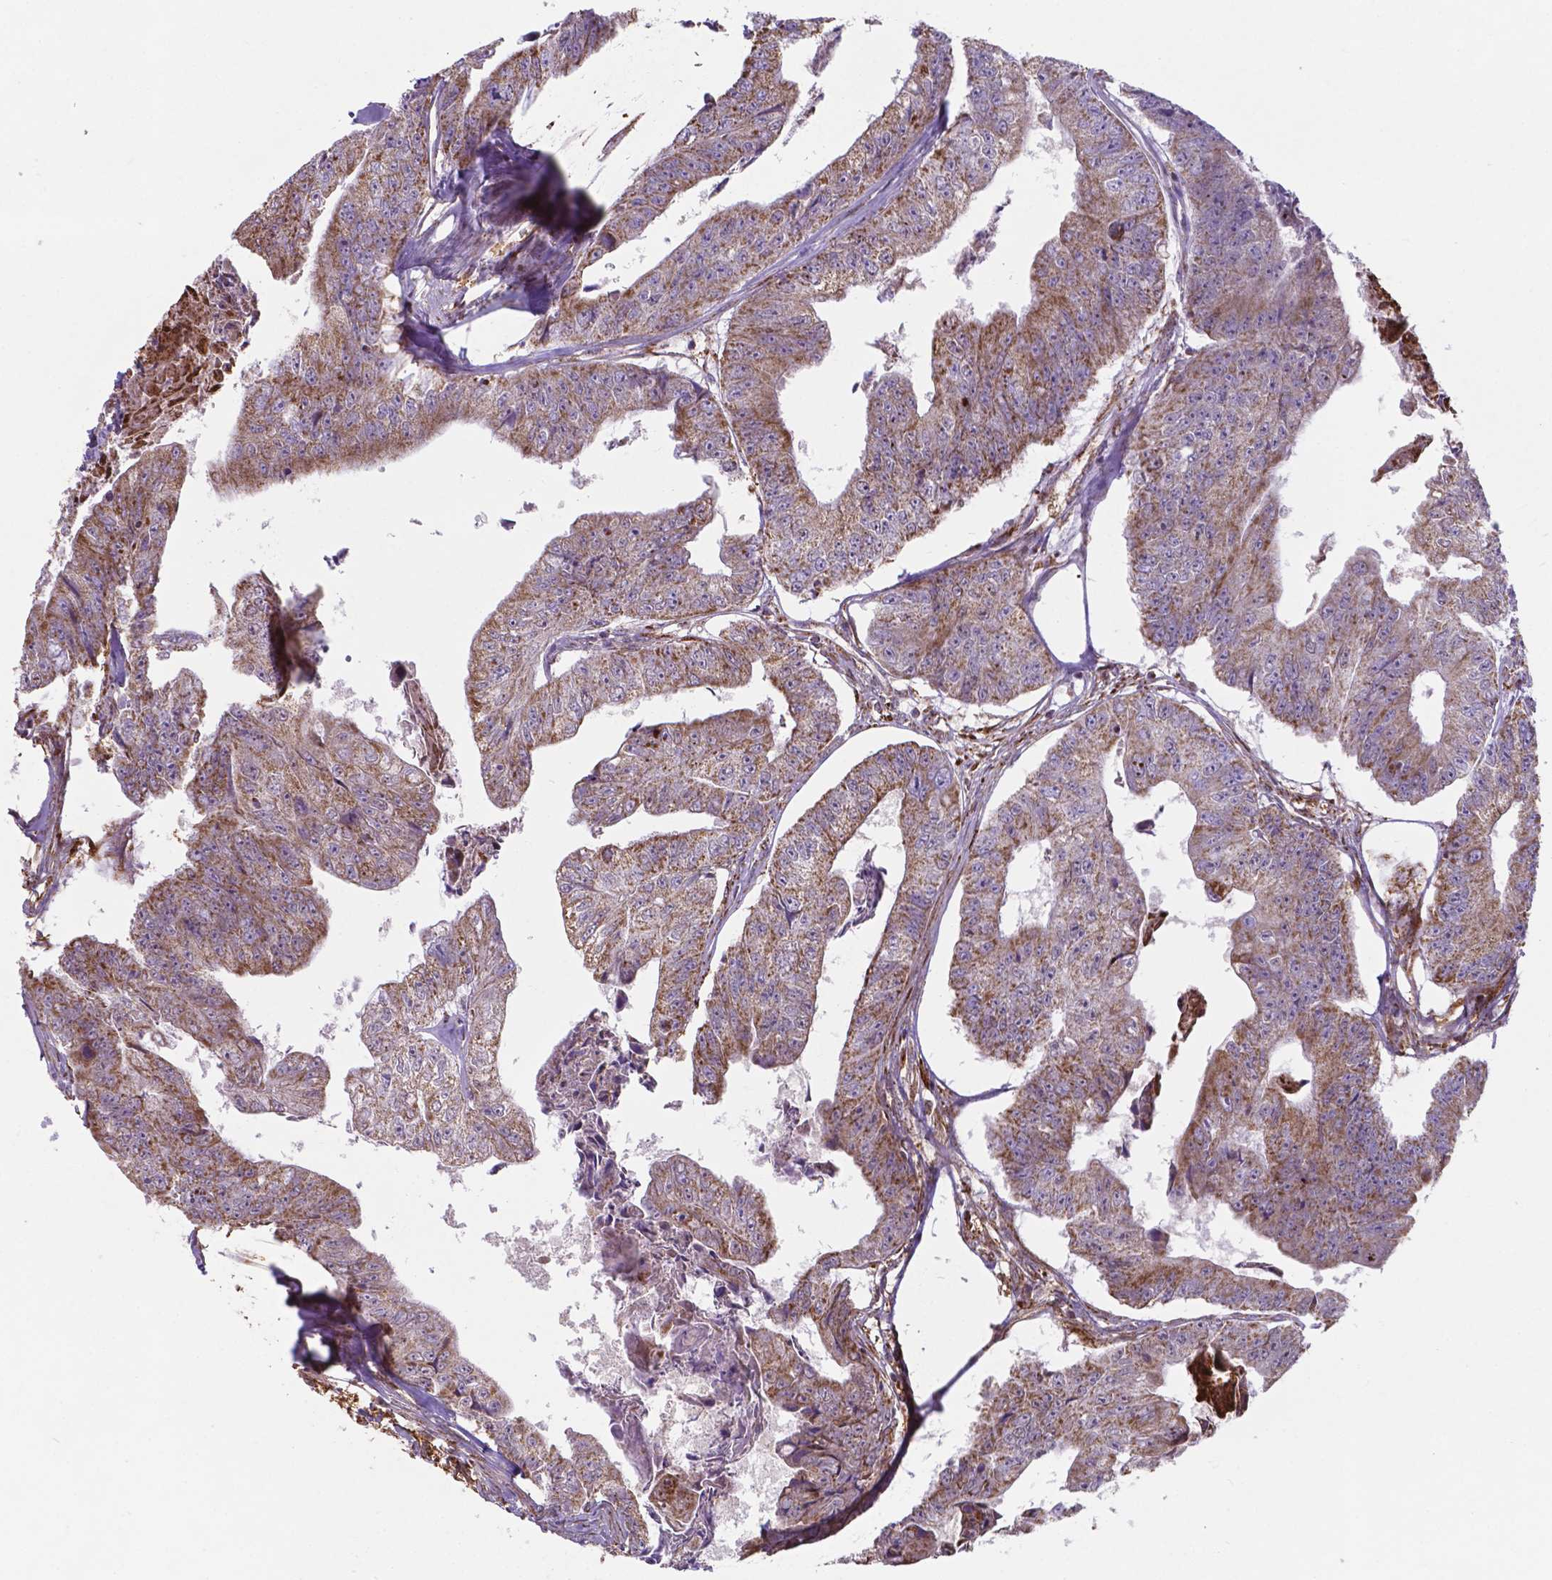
{"staining": {"intensity": "weak", "quantity": "25%-75%", "location": "cytoplasmic/membranous"}, "tissue": "colorectal cancer", "cell_type": "Tumor cells", "image_type": "cancer", "snomed": [{"axis": "morphology", "description": "Adenocarcinoma, NOS"}, {"axis": "topography", "description": "Colon"}], "caption": "Colorectal cancer (adenocarcinoma) stained with IHC reveals weak cytoplasmic/membranous staining in about 25%-75% of tumor cells.", "gene": "FAM114A1", "patient": {"sex": "female", "age": 67}}